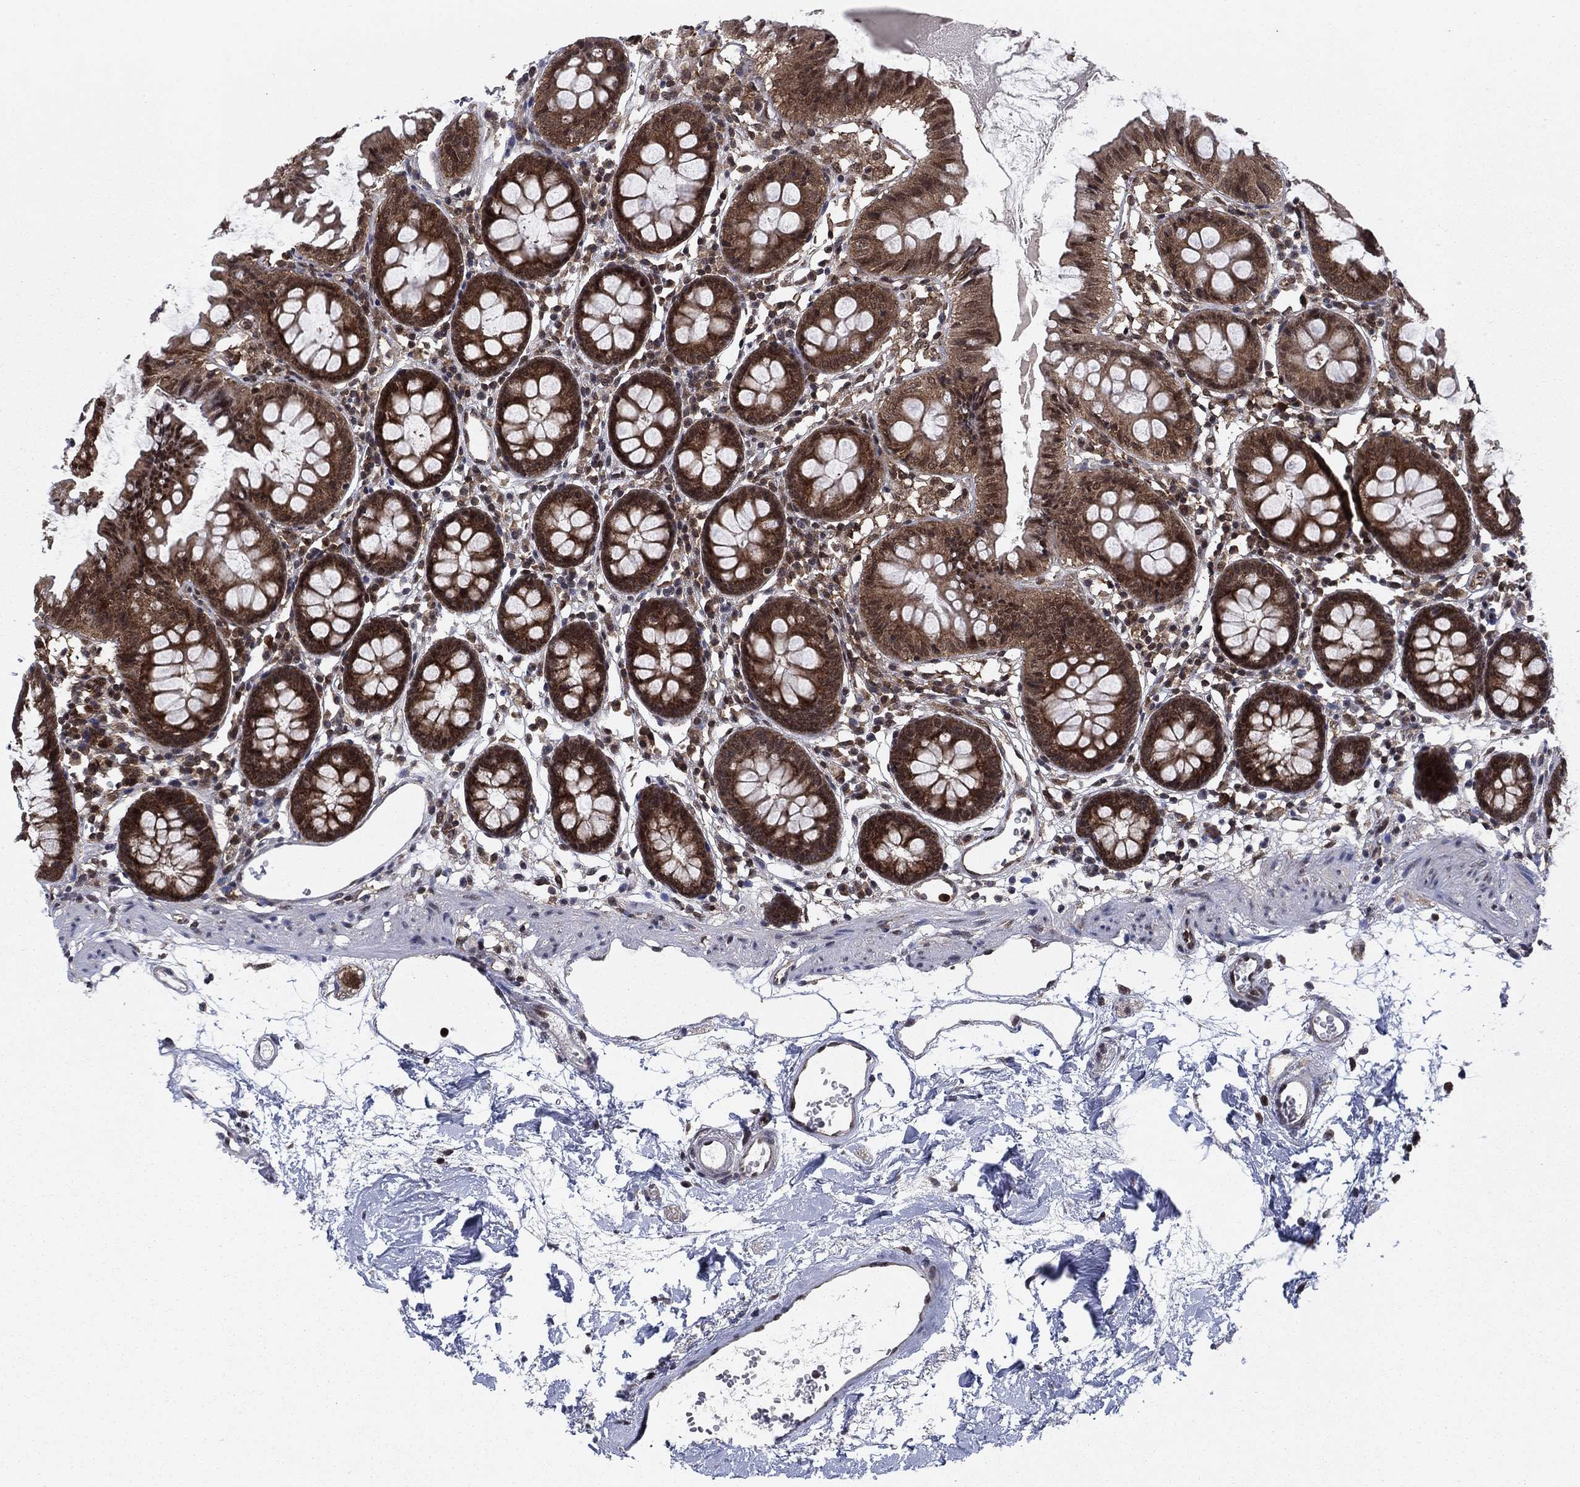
{"staining": {"intensity": "negative", "quantity": "none", "location": "none"}, "tissue": "colon", "cell_type": "Endothelial cells", "image_type": "normal", "snomed": [{"axis": "morphology", "description": "Normal tissue, NOS"}, {"axis": "topography", "description": "Colon"}], "caption": "Protein analysis of normal colon displays no significant positivity in endothelial cells.", "gene": "DNAJA1", "patient": {"sex": "female", "age": 84}}